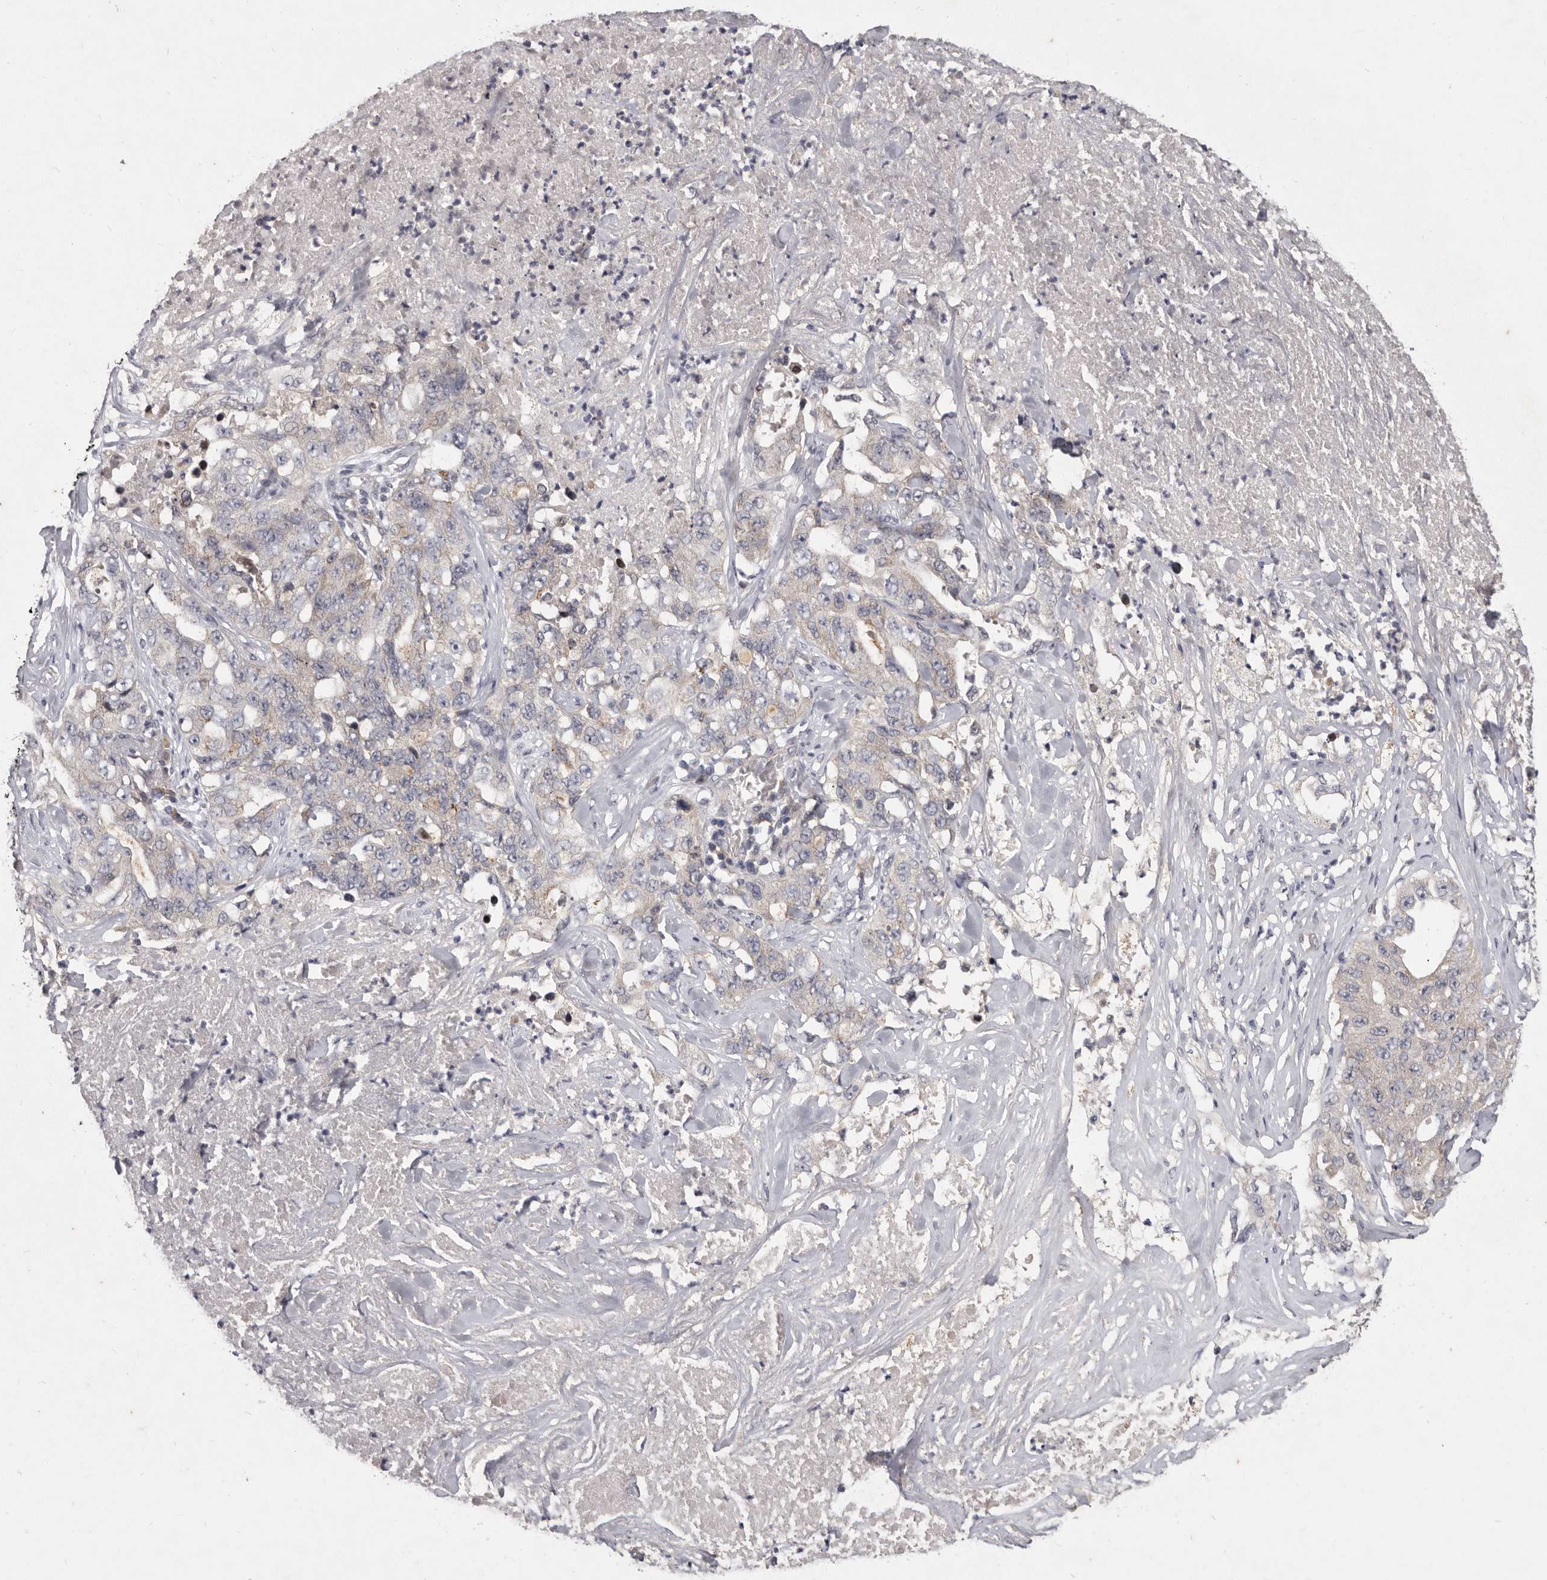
{"staining": {"intensity": "negative", "quantity": "none", "location": "none"}, "tissue": "lung cancer", "cell_type": "Tumor cells", "image_type": "cancer", "snomed": [{"axis": "morphology", "description": "Adenocarcinoma, NOS"}, {"axis": "topography", "description": "Lung"}], "caption": "This is an immunohistochemistry histopathology image of human lung cancer. There is no positivity in tumor cells.", "gene": "SLC22A1", "patient": {"sex": "female", "age": 51}}